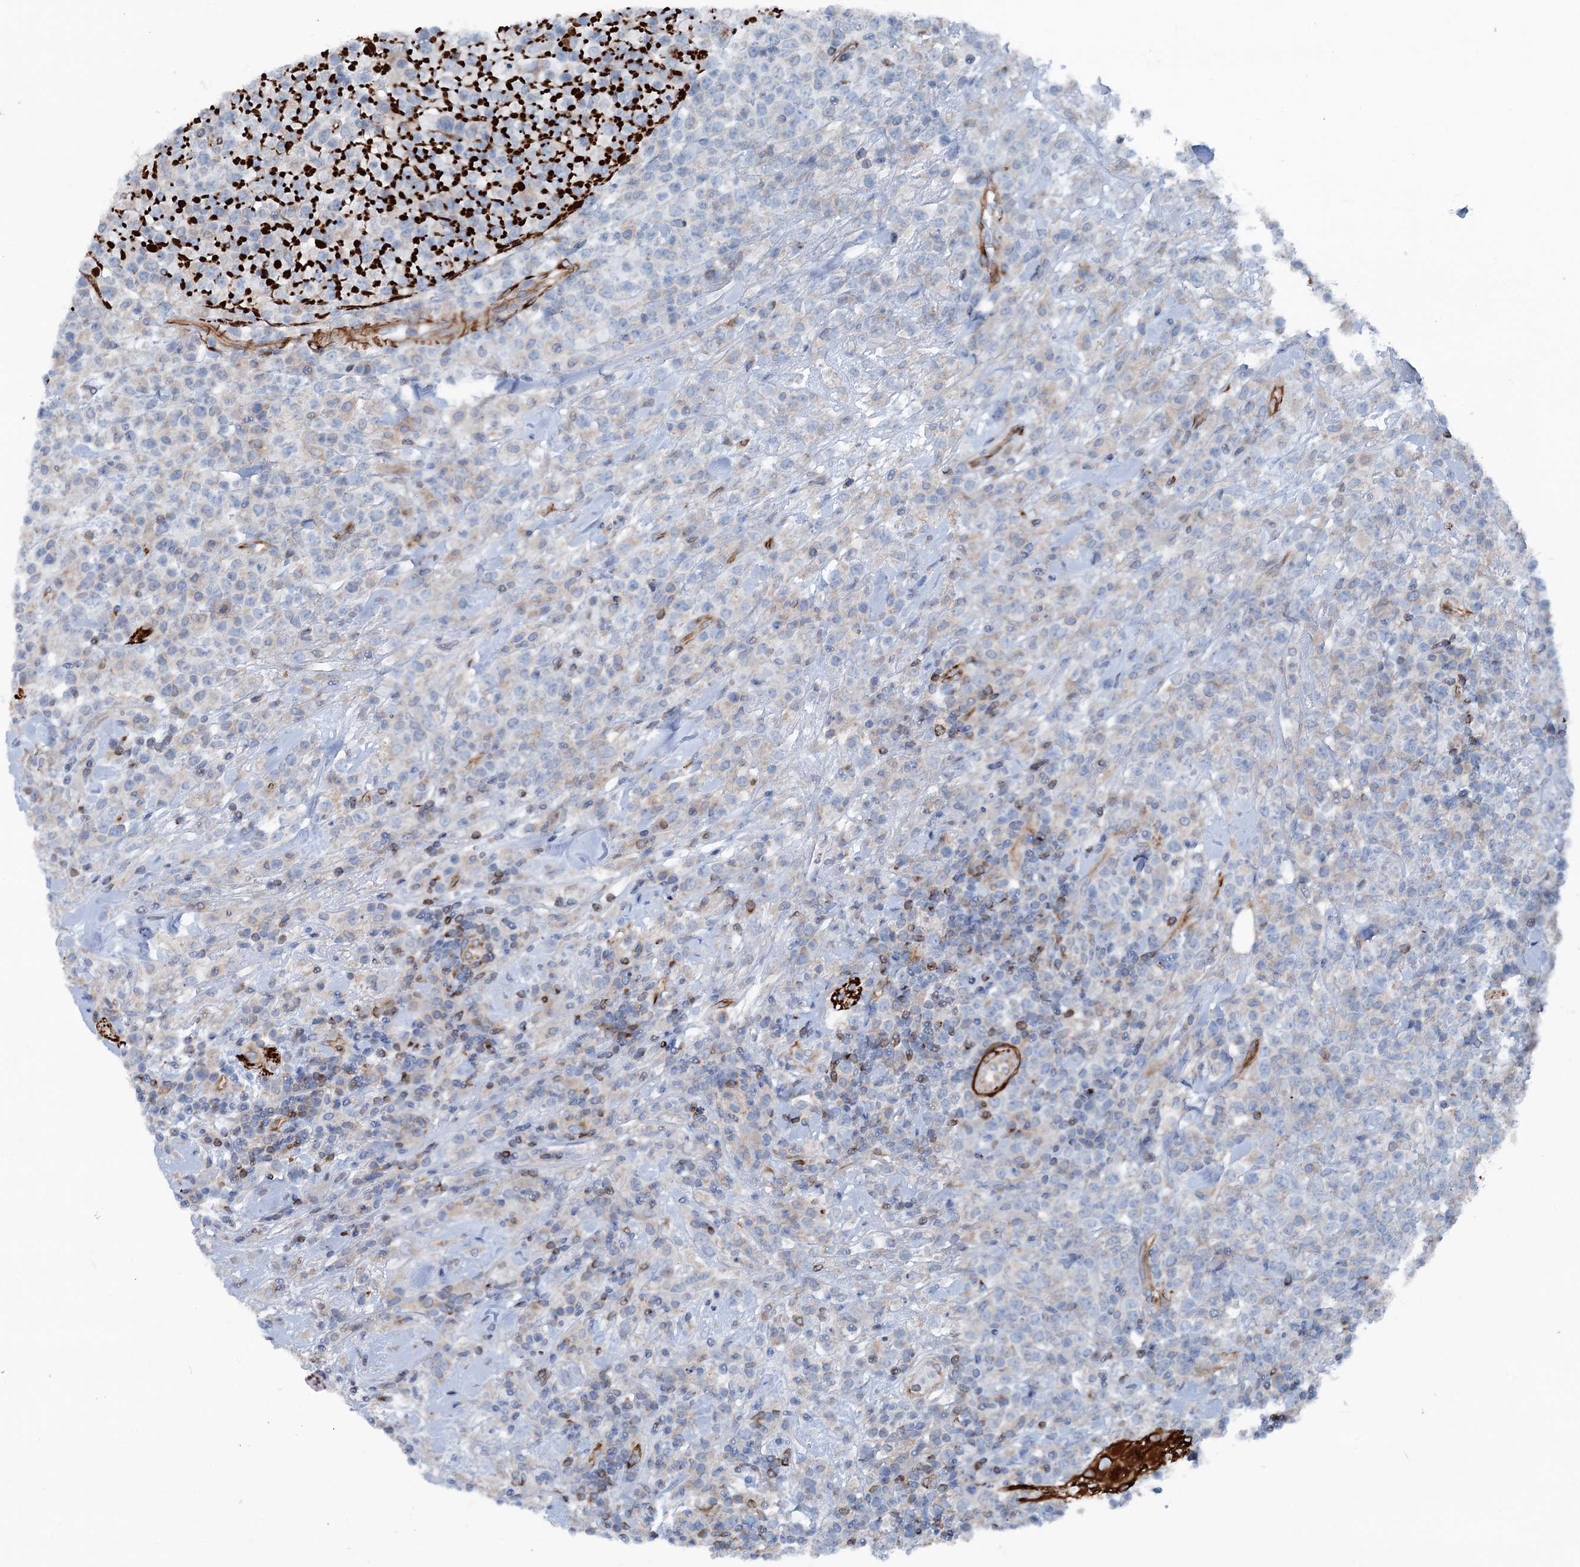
{"staining": {"intensity": "negative", "quantity": "none", "location": "none"}, "tissue": "lymphoma", "cell_type": "Tumor cells", "image_type": "cancer", "snomed": [{"axis": "morphology", "description": "Malignant lymphoma, non-Hodgkin's type, High grade"}, {"axis": "topography", "description": "Colon"}], "caption": "Immunohistochemical staining of malignant lymphoma, non-Hodgkin's type (high-grade) demonstrates no significant positivity in tumor cells. (Stains: DAB immunohistochemistry with hematoxylin counter stain, Microscopy: brightfield microscopy at high magnification).", "gene": "CALCOCO1", "patient": {"sex": "female", "age": 53}}